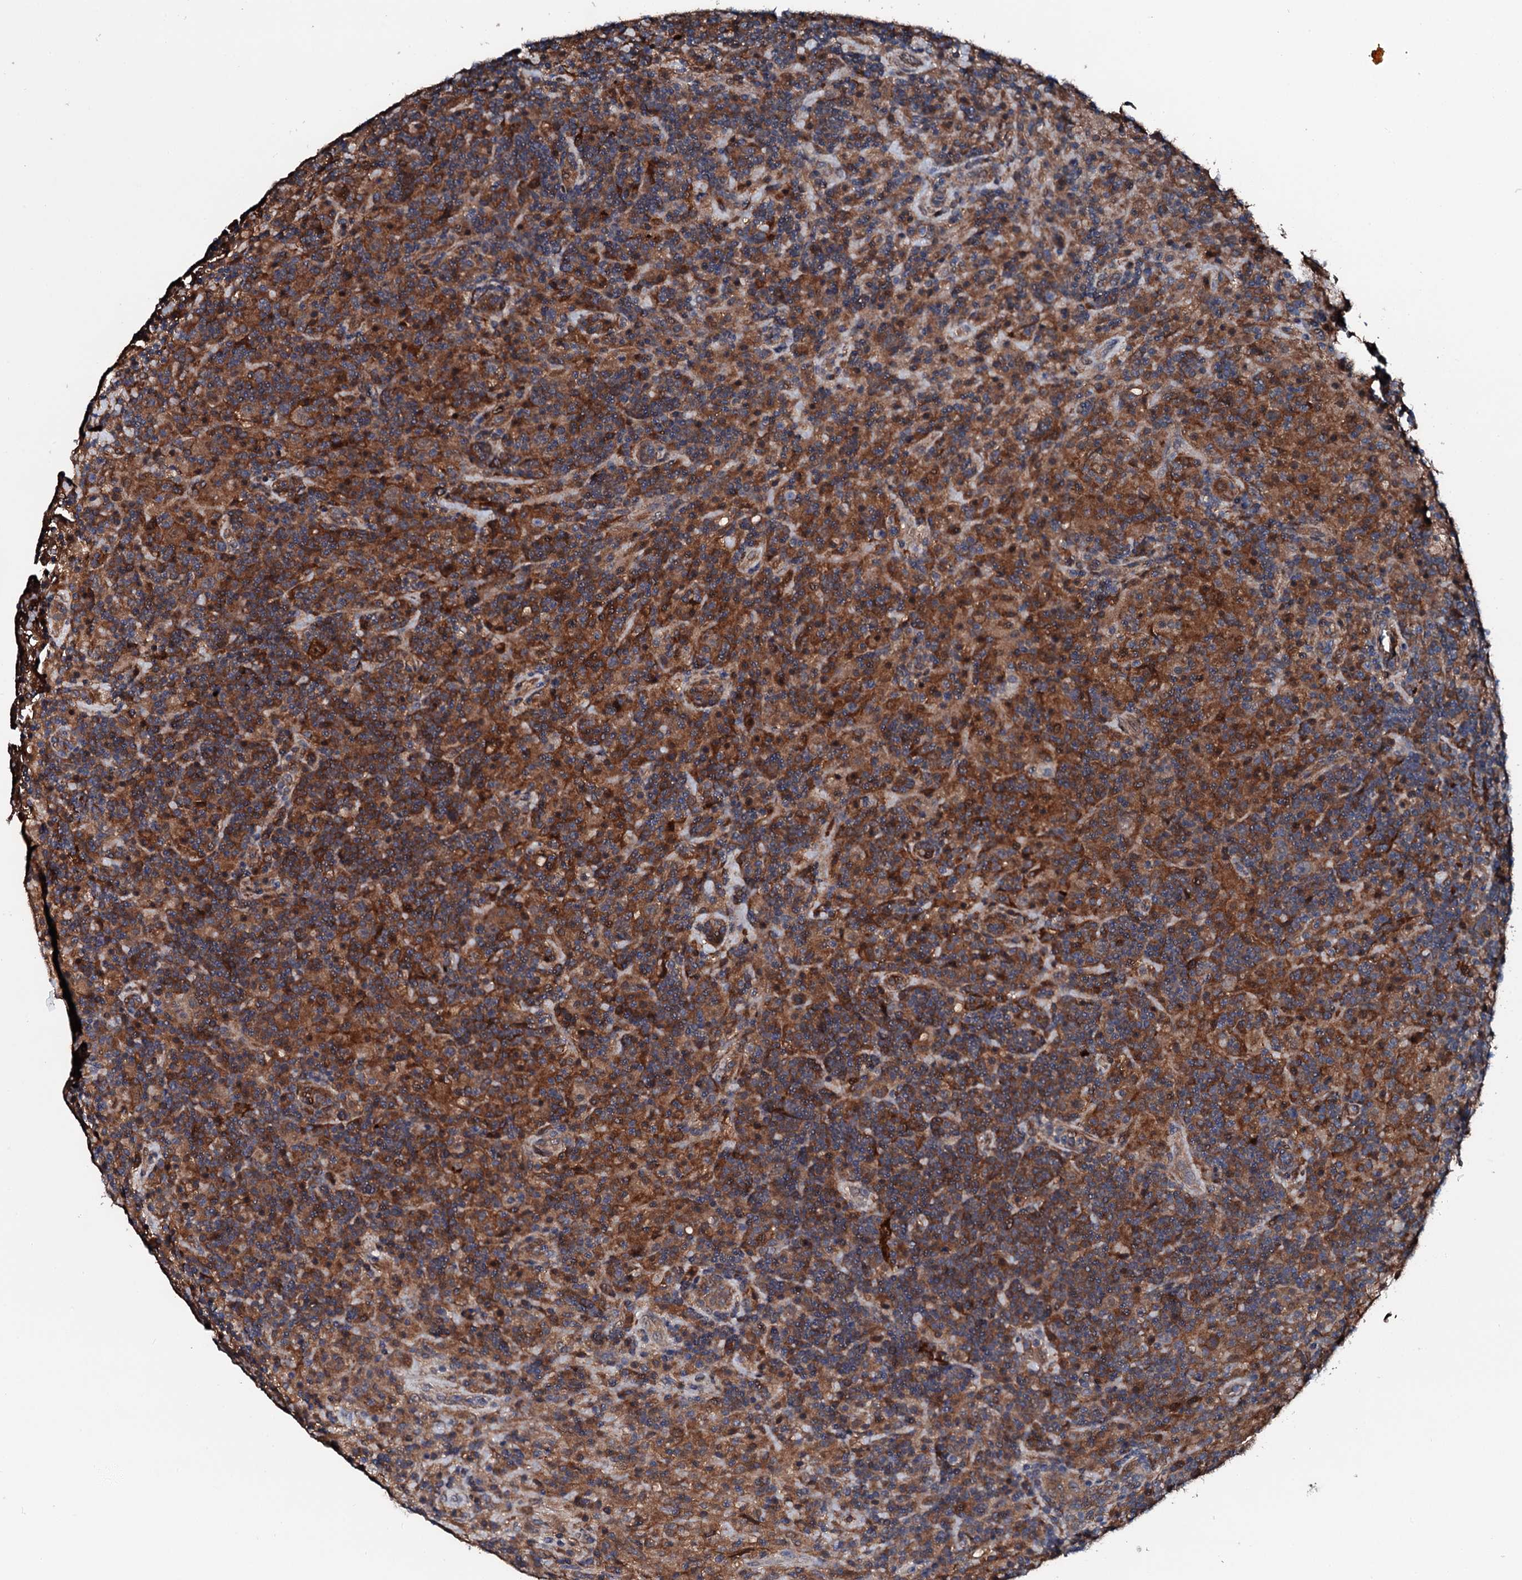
{"staining": {"intensity": "moderate", "quantity": ">75%", "location": "cytoplasmic/membranous"}, "tissue": "lymphoma", "cell_type": "Tumor cells", "image_type": "cancer", "snomed": [{"axis": "morphology", "description": "Hodgkin's disease, NOS"}, {"axis": "topography", "description": "Lymph node"}], "caption": "Brown immunohistochemical staining in Hodgkin's disease displays moderate cytoplasmic/membranous positivity in about >75% of tumor cells.", "gene": "TRAFD1", "patient": {"sex": "male", "age": 70}}